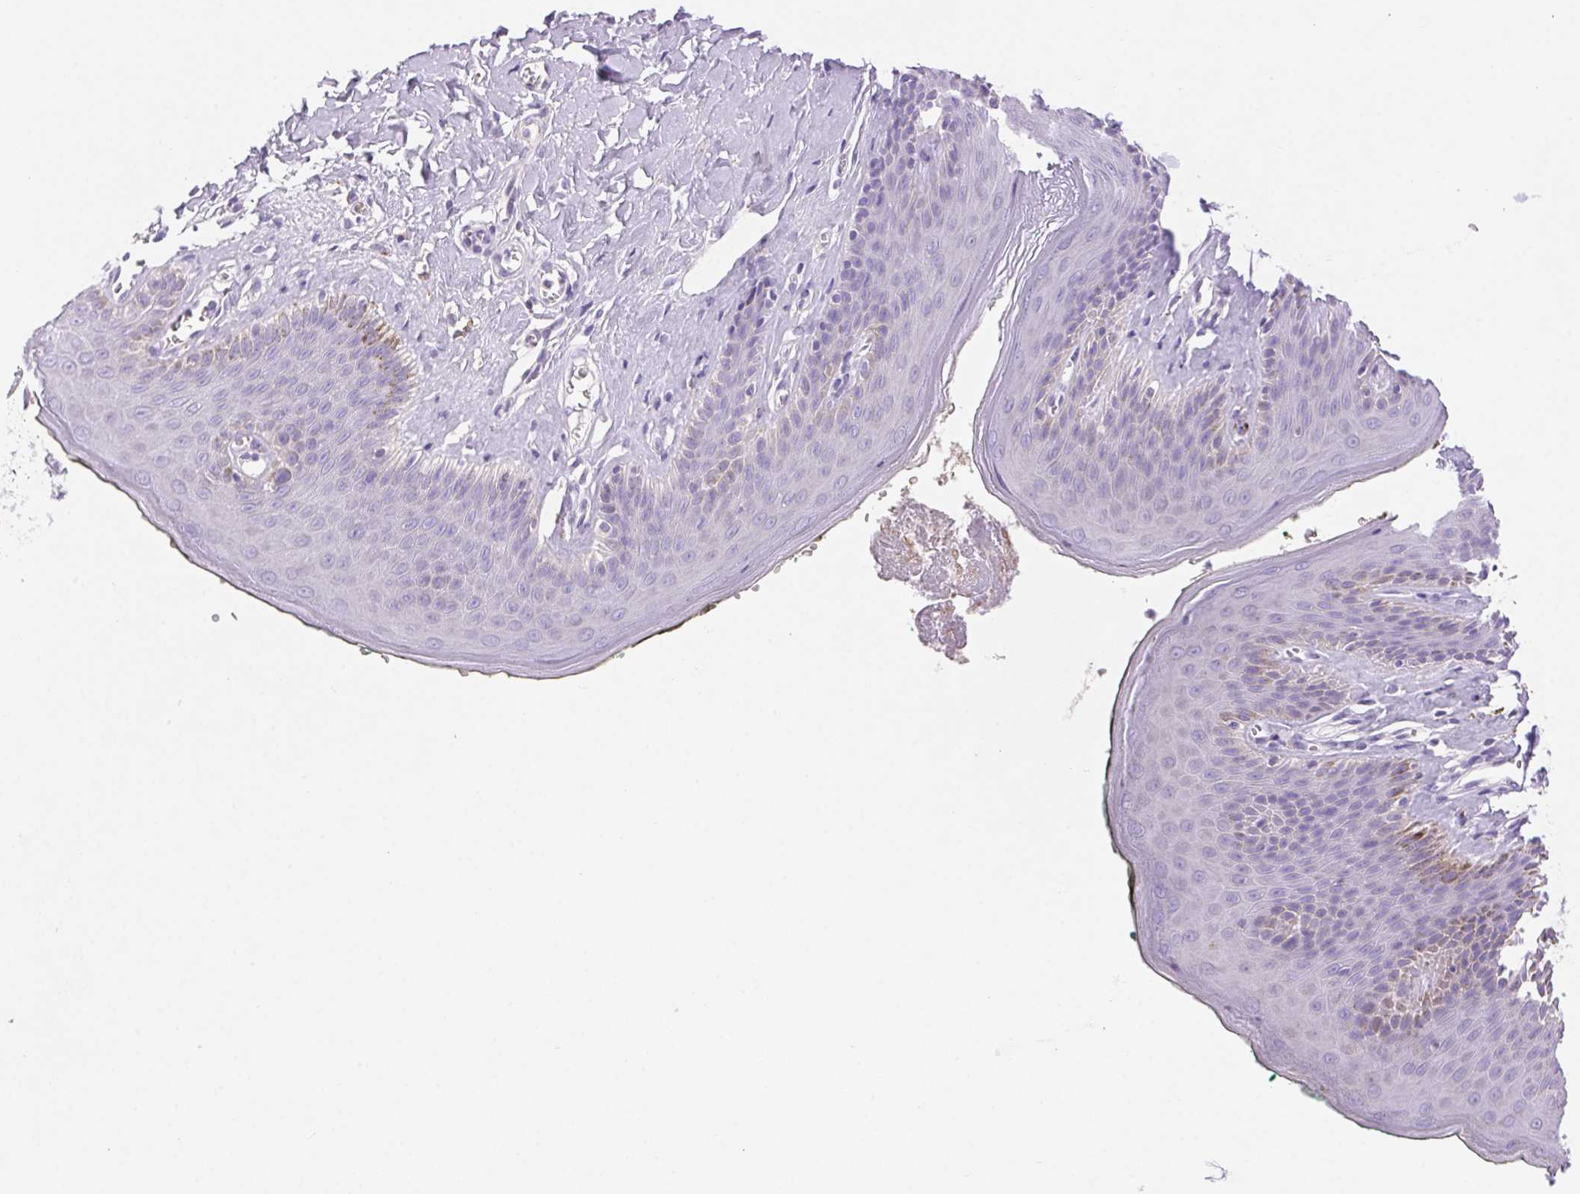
{"staining": {"intensity": "weak", "quantity": "<25%", "location": "cytoplasmic/membranous"}, "tissue": "skin", "cell_type": "Epidermal cells", "image_type": "normal", "snomed": [{"axis": "morphology", "description": "Normal tissue, NOS"}, {"axis": "topography", "description": "Vulva"}, {"axis": "topography", "description": "Peripheral nerve tissue"}], "caption": "The IHC photomicrograph has no significant staining in epidermal cells of skin. (Brightfield microscopy of DAB immunohistochemistry at high magnification).", "gene": "ARHGAP11B", "patient": {"sex": "female", "age": 66}}